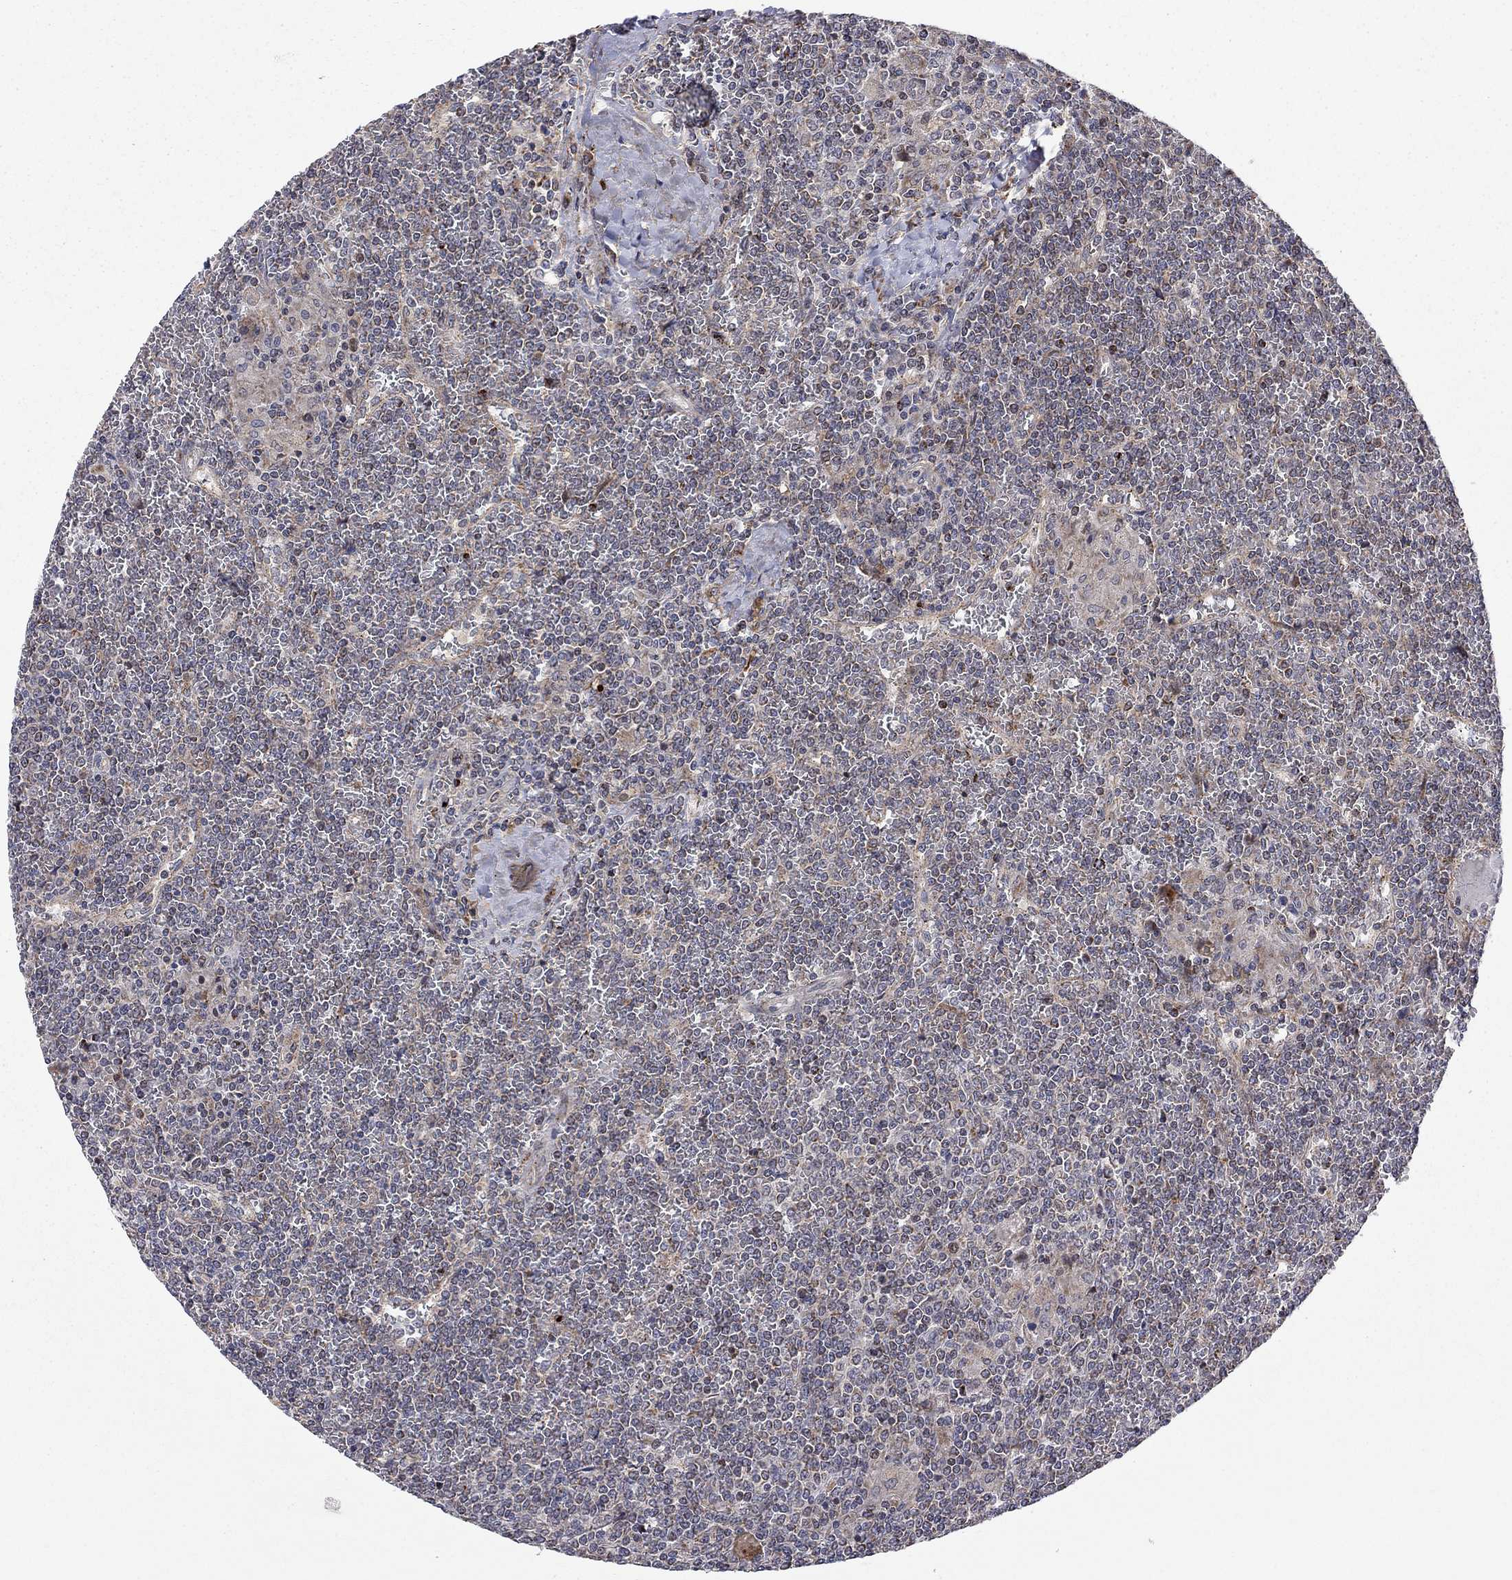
{"staining": {"intensity": "negative", "quantity": "none", "location": "none"}, "tissue": "lymphoma", "cell_type": "Tumor cells", "image_type": "cancer", "snomed": [{"axis": "morphology", "description": "Malignant lymphoma, non-Hodgkin's type, Low grade"}, {"axis": "topography", "description": "Spleen"}], "caption": "Micrograph shows no significant protein expression in tumor cells of lymphoma.", "gene": "IDS", "patient": {"sex": "female", "age": 19}}